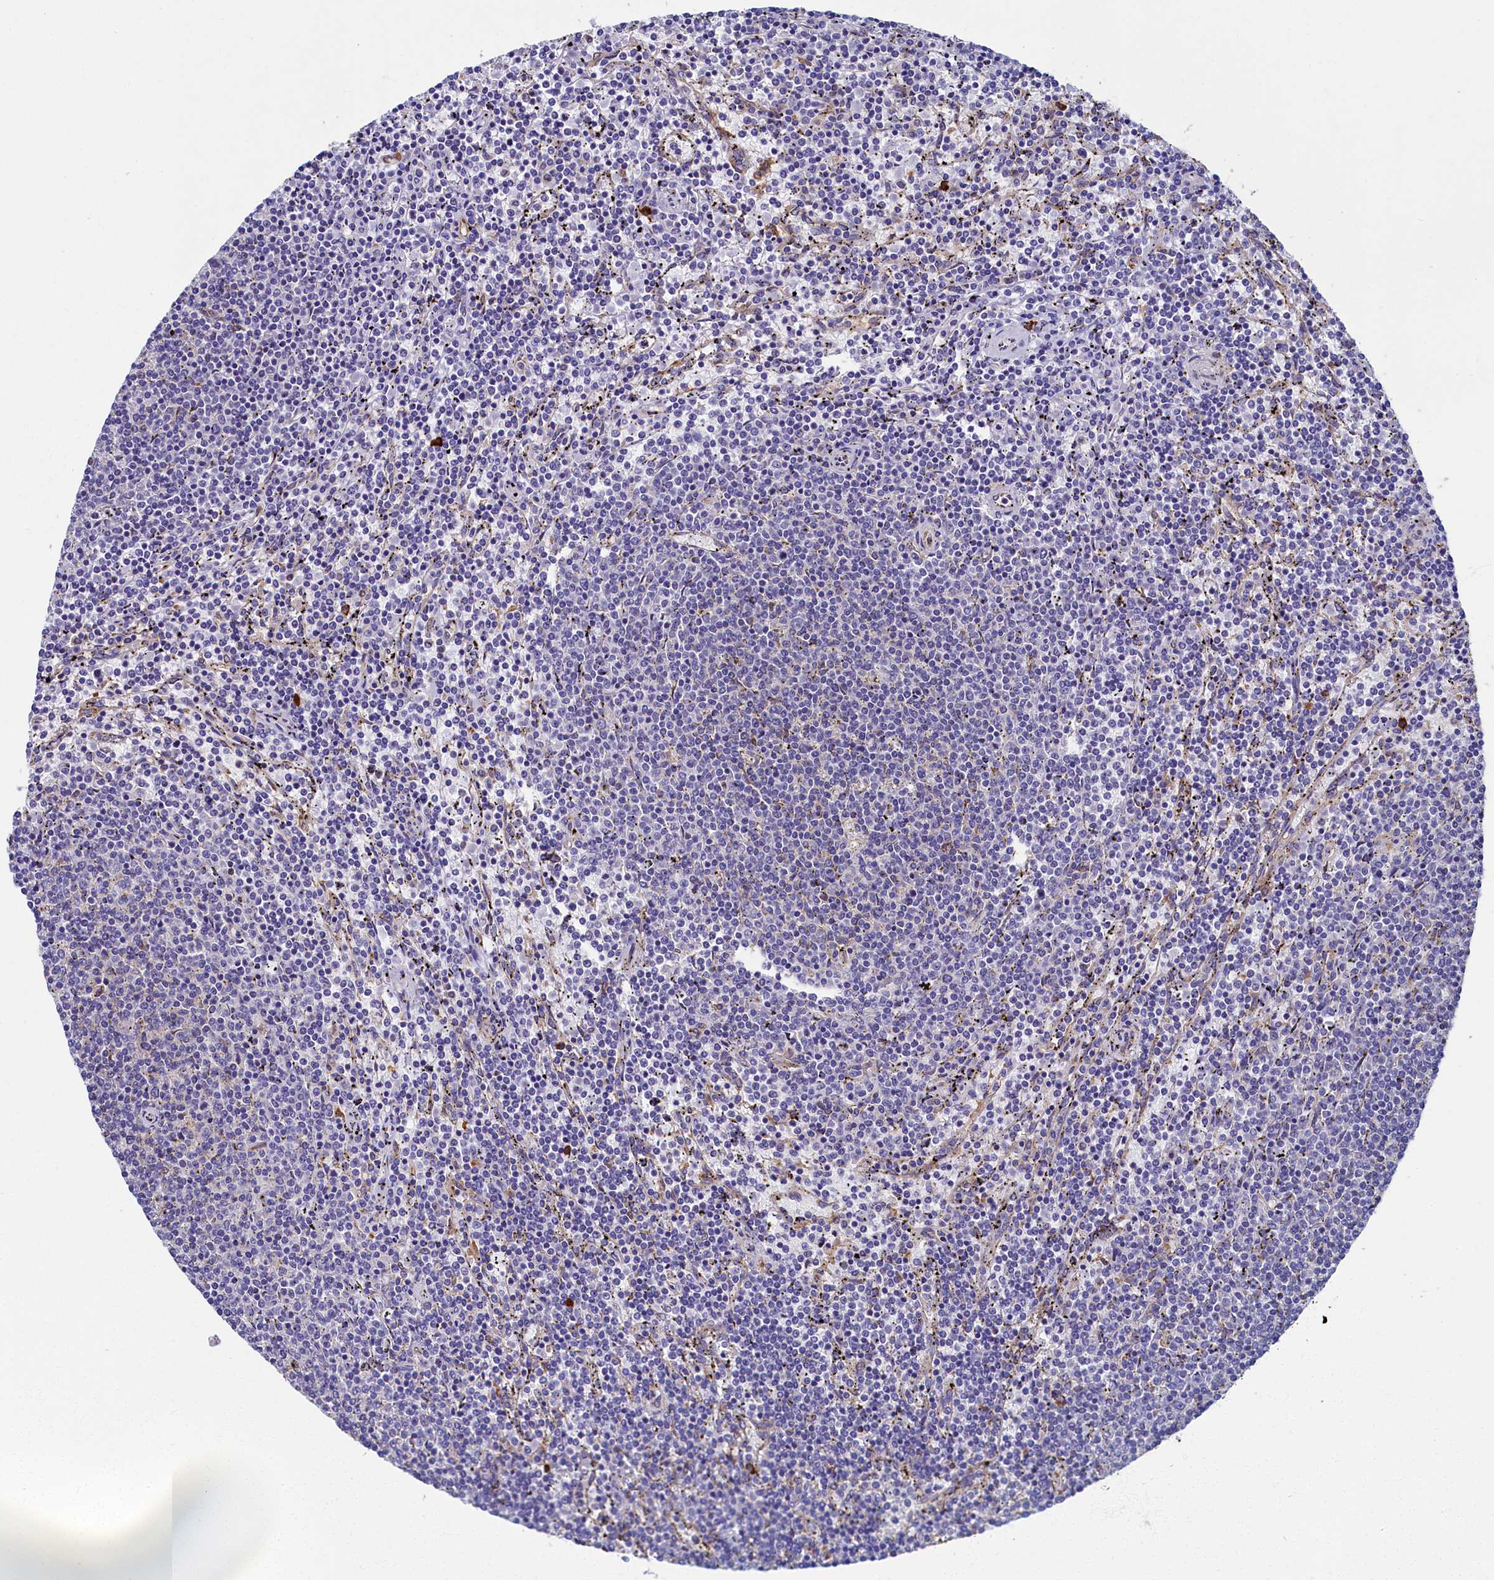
{"staining": {"intensity": "negative", "quantity": "none", "location": "none"}, "tissue": "lymphoma", "cell_type": "Tumor cells", "image_type": "cancer", "snomed": [{"axis": "morphology", "description": "Malignant lymphoma, non-Hodgkin's type, Low grade"}, {"axis": "topography", "description": "Spleen"}], "caption": "An IHC histopathology image of low-grade malignant lymphoma, non-Hodgkin's type is shown. There is no staining in tumor cells of low-grade malignant lymphoma, non-Hodgkin's type.", "gene": "TMEM18", "patient": {"sex": "female", "age": 50}}